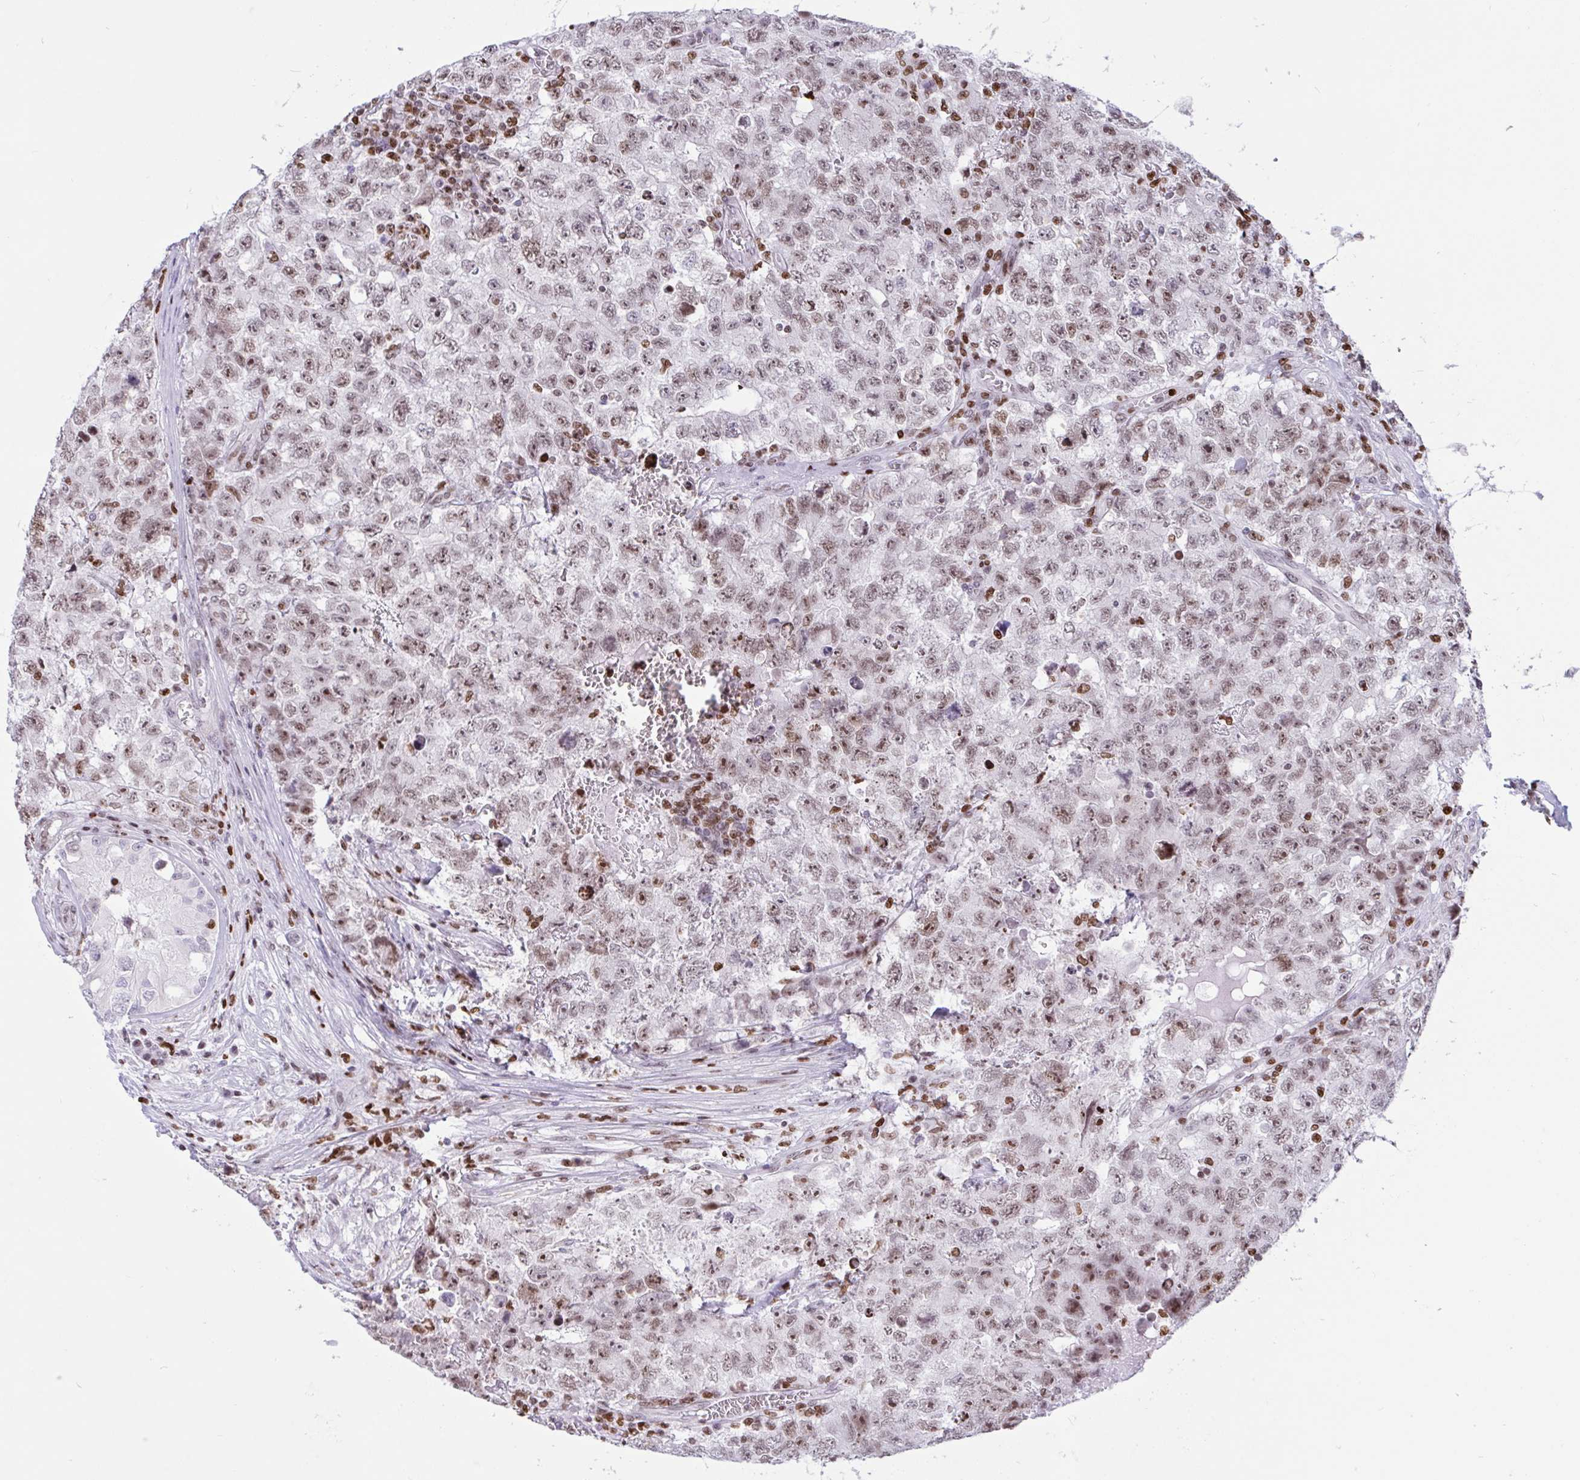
{"staining": {"intensity": "weak", "quantity": "25%-75%", "location": "nuclear"}, "tissue": "testis cancer", "cell_type": "Tumor cells", "image_type": "cancer", "snomed": [{"axis": "morphology", "description": "Carcinoma, Embryonal, NOS"}, {"axis": "topography", "description": "Testis"}], "caption": "Immunohistochemical staining of human testis embryonal carcinoma reveals low levels of weak nuclear protein staining in about 25%-75% of tumor cells.", "gene": "HMGB2", "patient": {"sex": "male", "age": 18}}